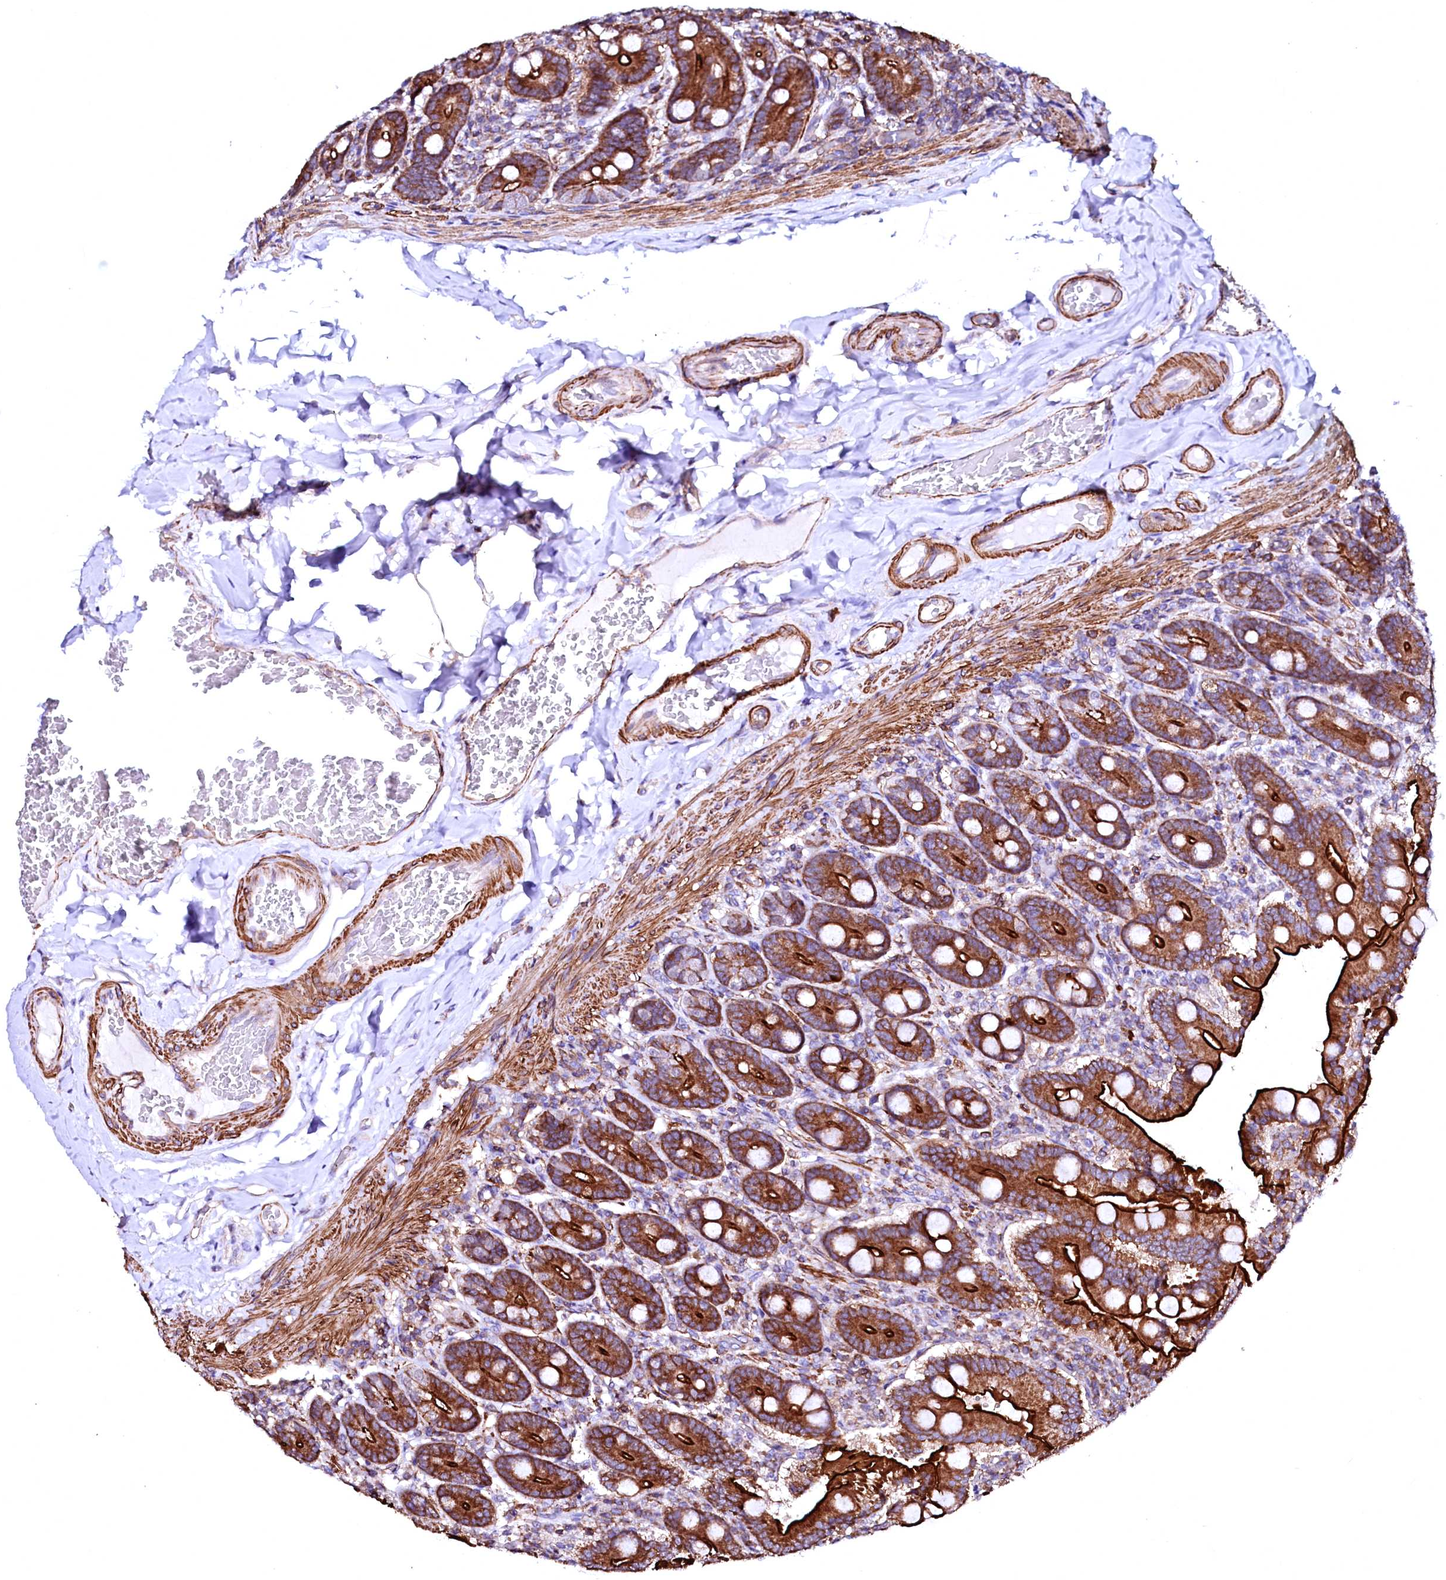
{"staining": {"intensity": "strong", "quantity": ">75%", "location": "cytoplasmic/membranous"}, "tissue": "duodenum", "cell_type": "Glandular cells", "image_type": "normal", "snomed": [{"axis": "morphology", "description": "Normal tissue, NOS"}, {"axis": "topography", "description": "Duodenum"}], "caption": "Glandular cells reveal high levels of strong cytoplasmic/membranous positivity in approximately >75% of cells in unremarkable human duodenum.", "gene": "GPR176", "patient": {"sex": "female", "age": 62}}